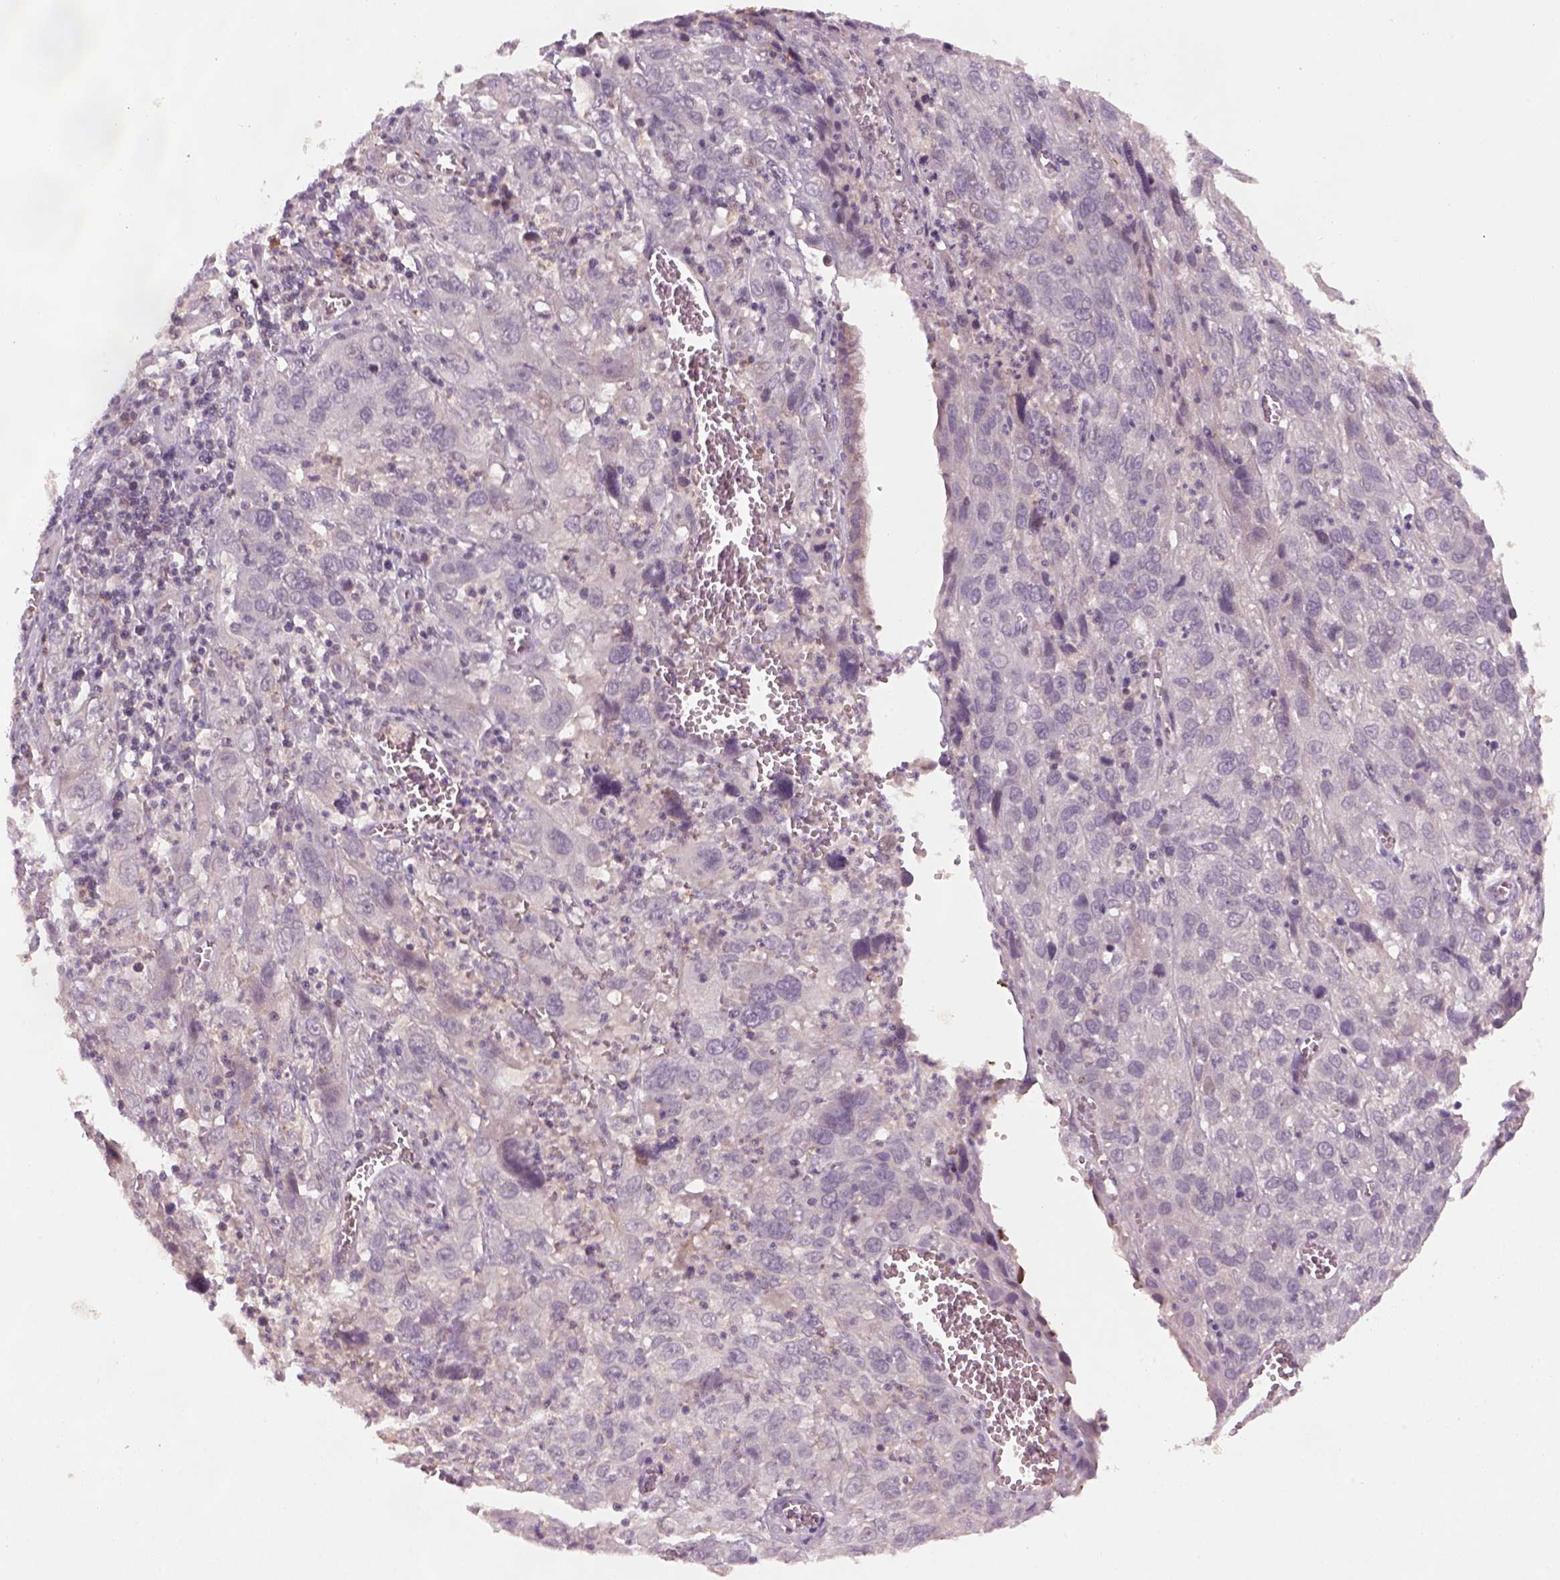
{"staining": {"intensity": "negative", "quantity": "none", "location": "none"}, "tissue": "cervical cancer", "cell_type": "Tumor cells", "image_type": "cancer", "snomed": [{"axis": "morphology", "description": "Squamous cell carcinoma, NOS"}, {"axis": "topography", "description": "Cervix"}], "caption": "Squamous cell carcinoma (cervical) was stained to show a protein in brown. There is no significant positivity in tumor cells.", "gene": "GDNF", "patient": {"sex": "female", "age": 32}}